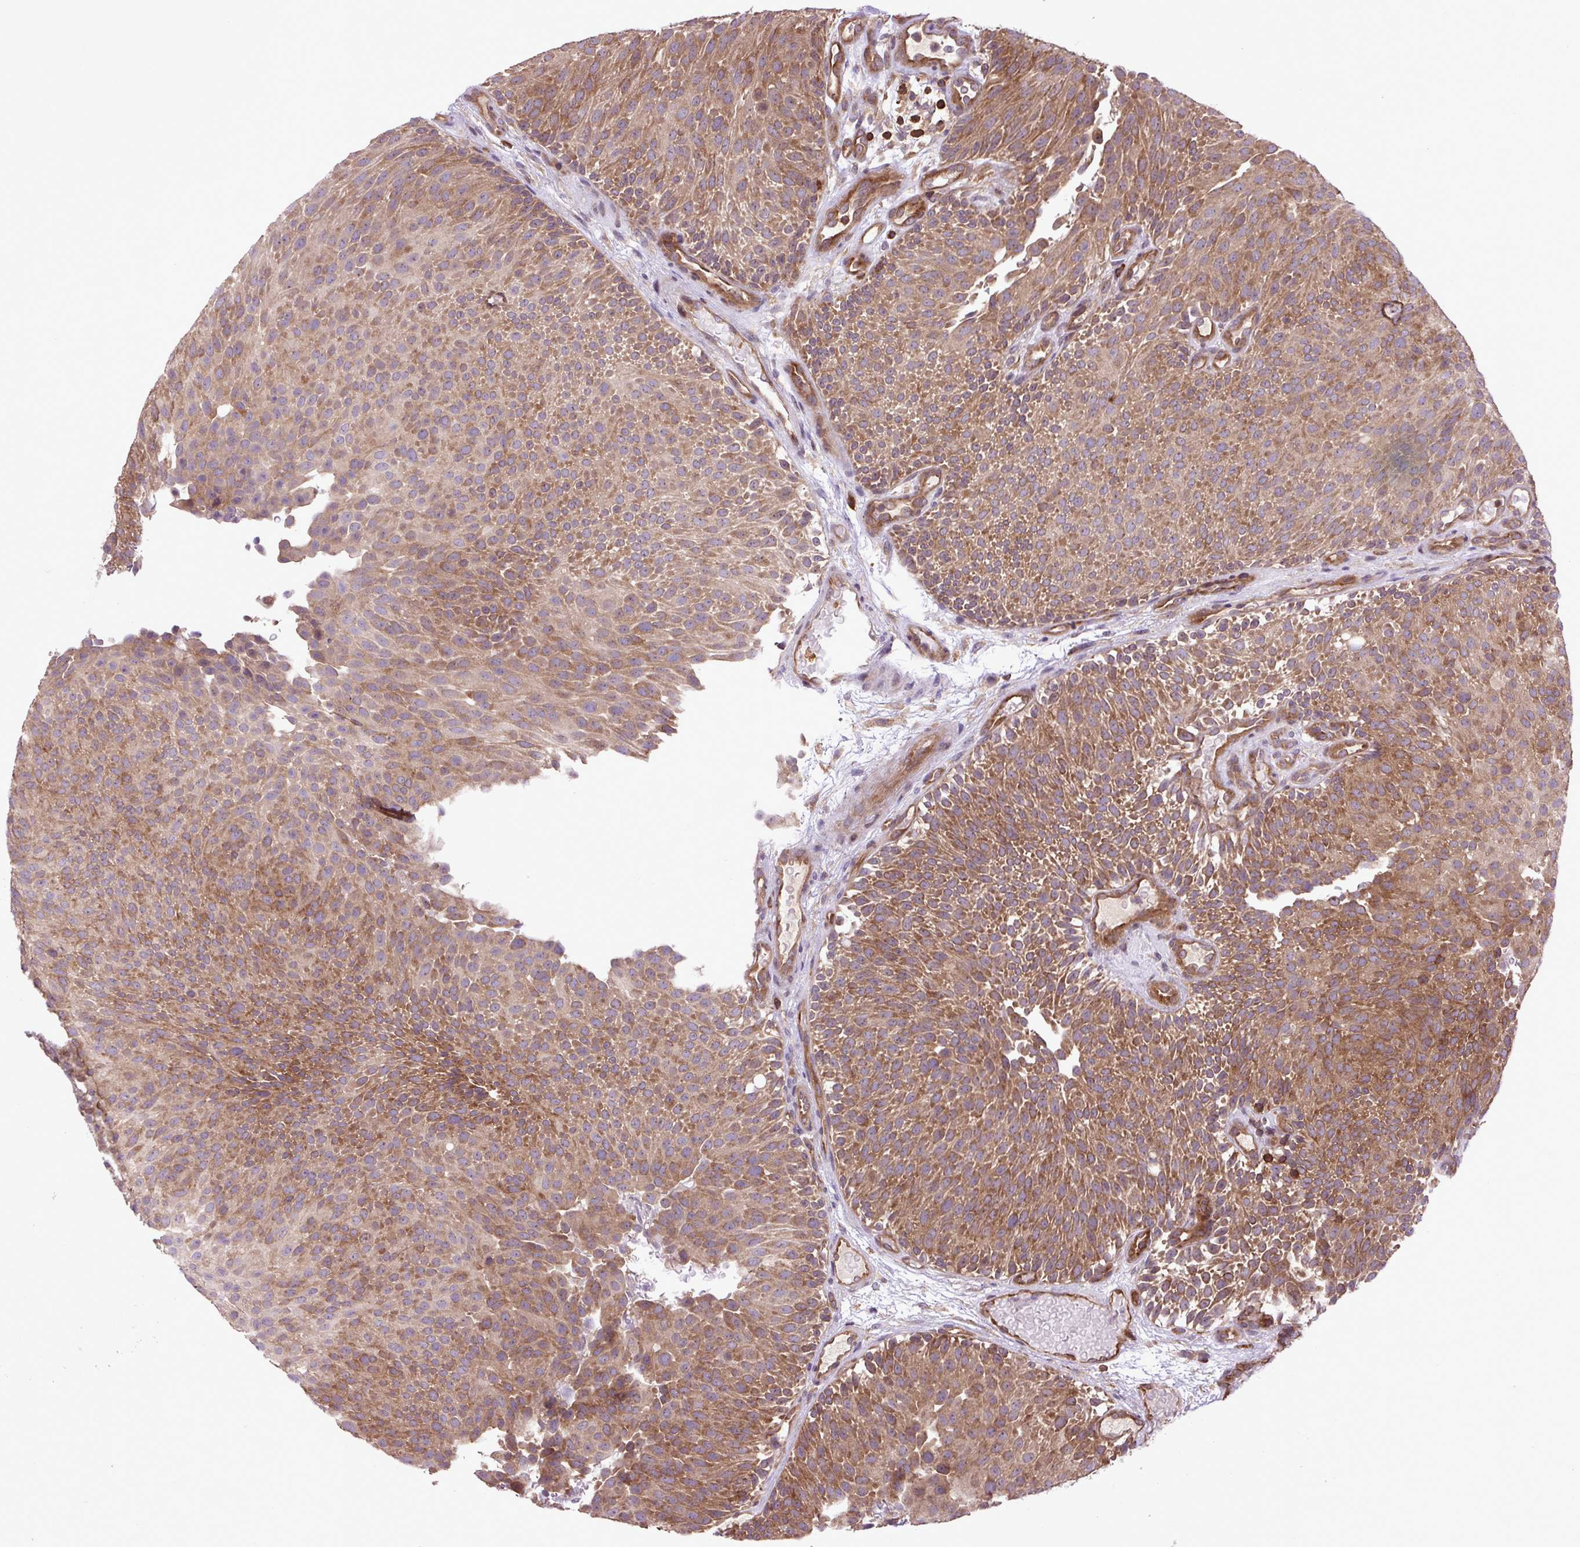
{"staining": {"intensity": "moderate", "quantity": ">75%", "location": "cytoplasmic/membranous"}, "tissue": "urothelial cancer", "cell_type": "Tumor cells", "image_type": "cancer", "snomed": [{"axis": "morphology", "description": "Urothelial carcinoma, Low grade"}, {"axis": "topography", "description": "Urinary bladder"}], "caption": "A micrograph showing moderate cytoplasmic/membranous positivity in approximately >75% of tumor cells in urothelial cancer, as visualized by brown immunohistochemical staining.", "gene": "PLCG1", "patient": {"sex": "male", "age": 78}}